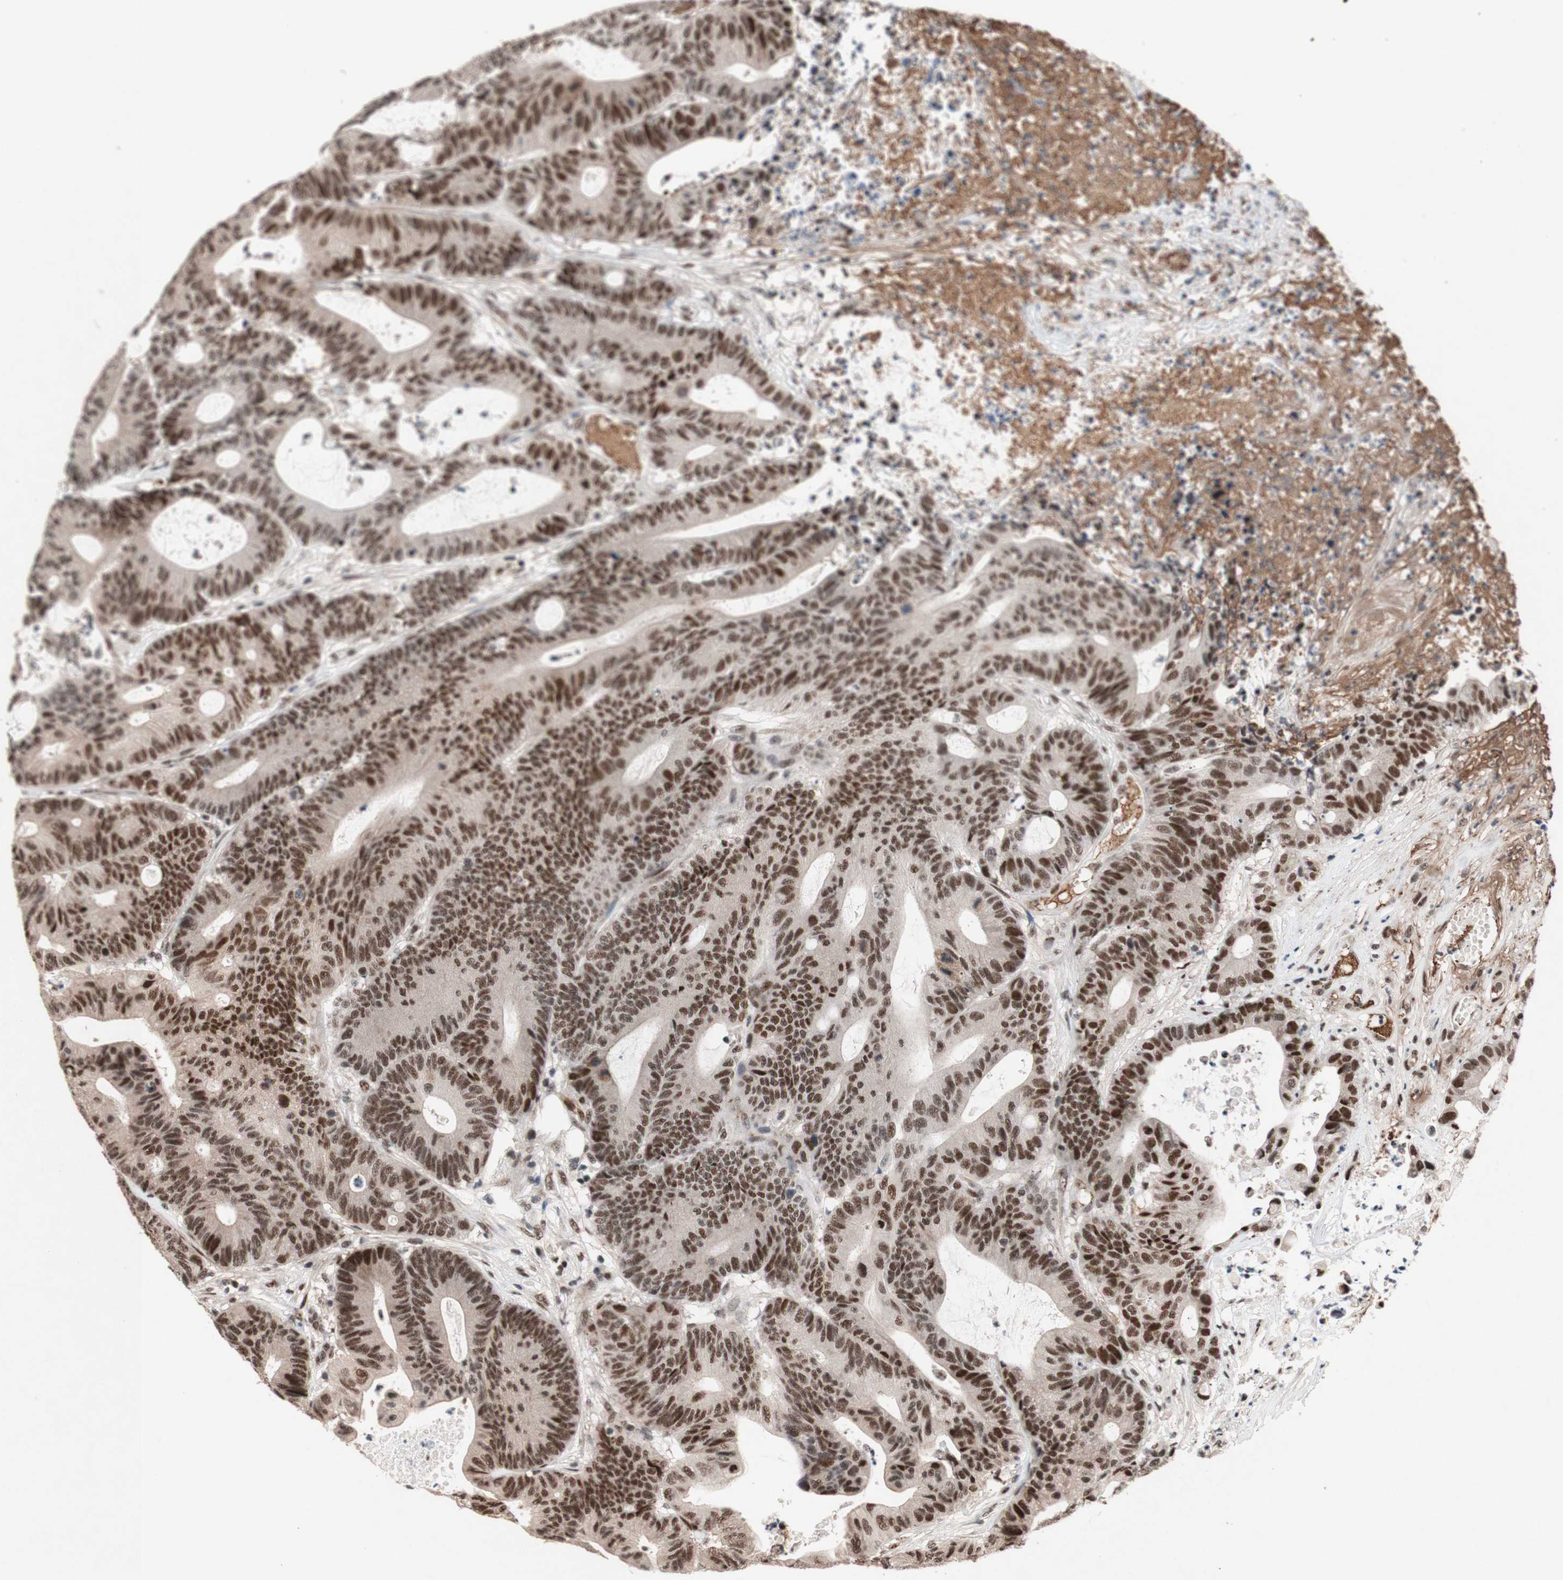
{"staining": {"intensity": "moderate", "quantity": ">75%", "location": "nuclear"}, "tissue": "colorectal cancer", "cell_type": "Tumor cells", "image_type": "cancer", "snomed": [{"axis": "morphology", "description": "Adenocarcinoma, NOS"}, {"axis": "topography", "description": "Colon"}], "caption": "Colorectal adenocarcinoma stained with immunohistochemistry (IHC) exhibits moderate nuclear positivity in approximately >75% of tumor cells.", "gene": "TLE1", "patient": {"sex": "female", "age": 84}}